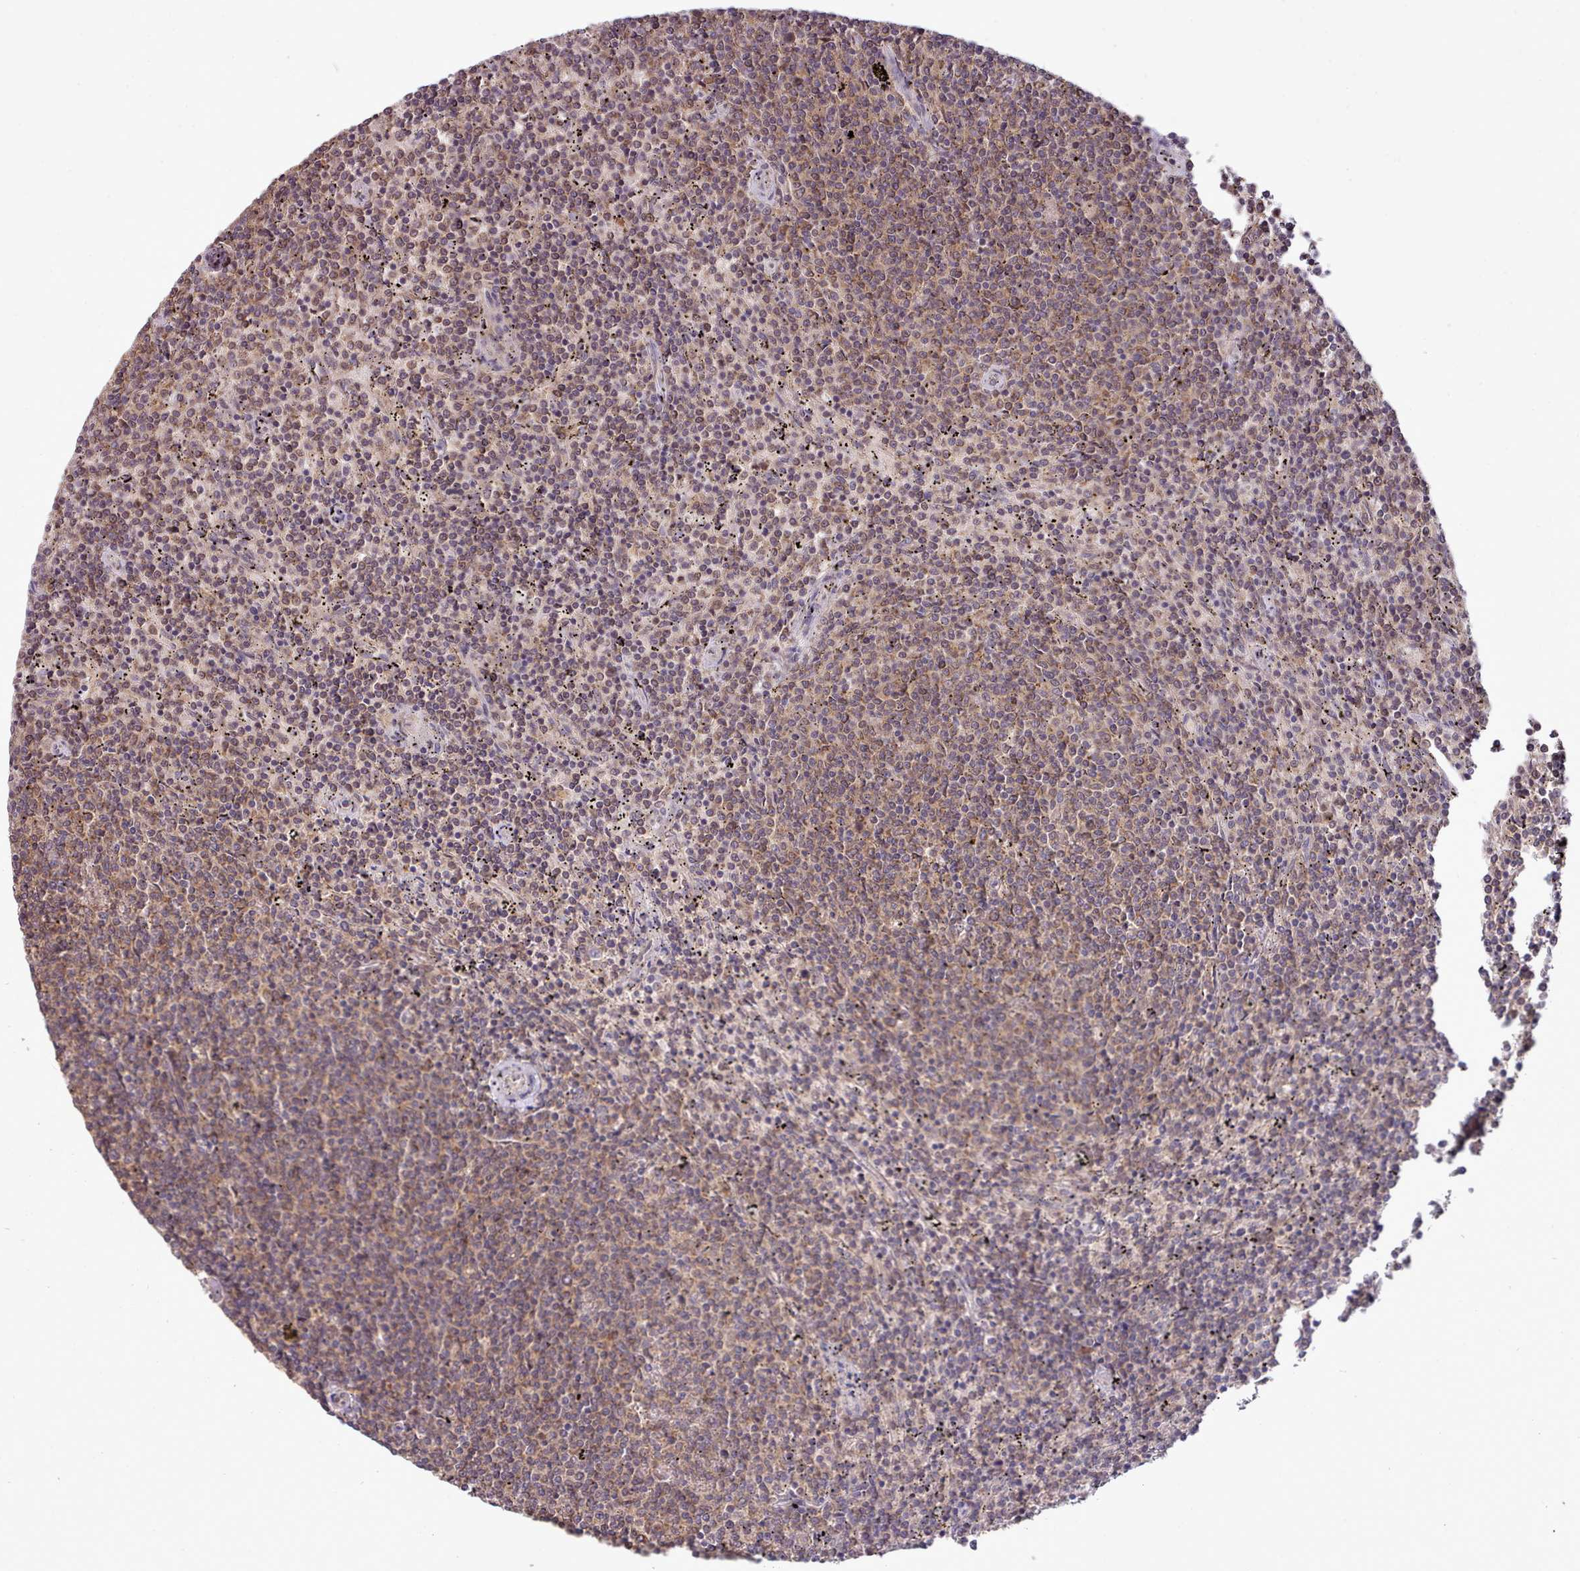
{"staining": {"intensity": "moderate", "quantity": ">75%", "location": "cytoplasmic/membranous"}, "tissue": "lymphoma", "cell_type": "Tumor cells", "image_type": "cancer", "snomed": [{"axis": "morphology", "description": "Malignant lymphoma, non-Hodgkin's type, Low grade"}, {"axis": "topography", "description": "Spleen"}], "caption": "A high-resolution histopathology image shows IHC staining of malignant lymphoma, non-Hodgkin's type (low-grade), which exhibits moderate cytoplasmic/membranous staining in approximately >75% of tumor cells. The protein is stained brown, and the nuclei are stained in blue (DAB (3,3'-diaminobenzidine) IHC with brightfield microscopy, high magnification).", "gene": "PIP4P1", "patient": {"sex": "female", "age": 50}}